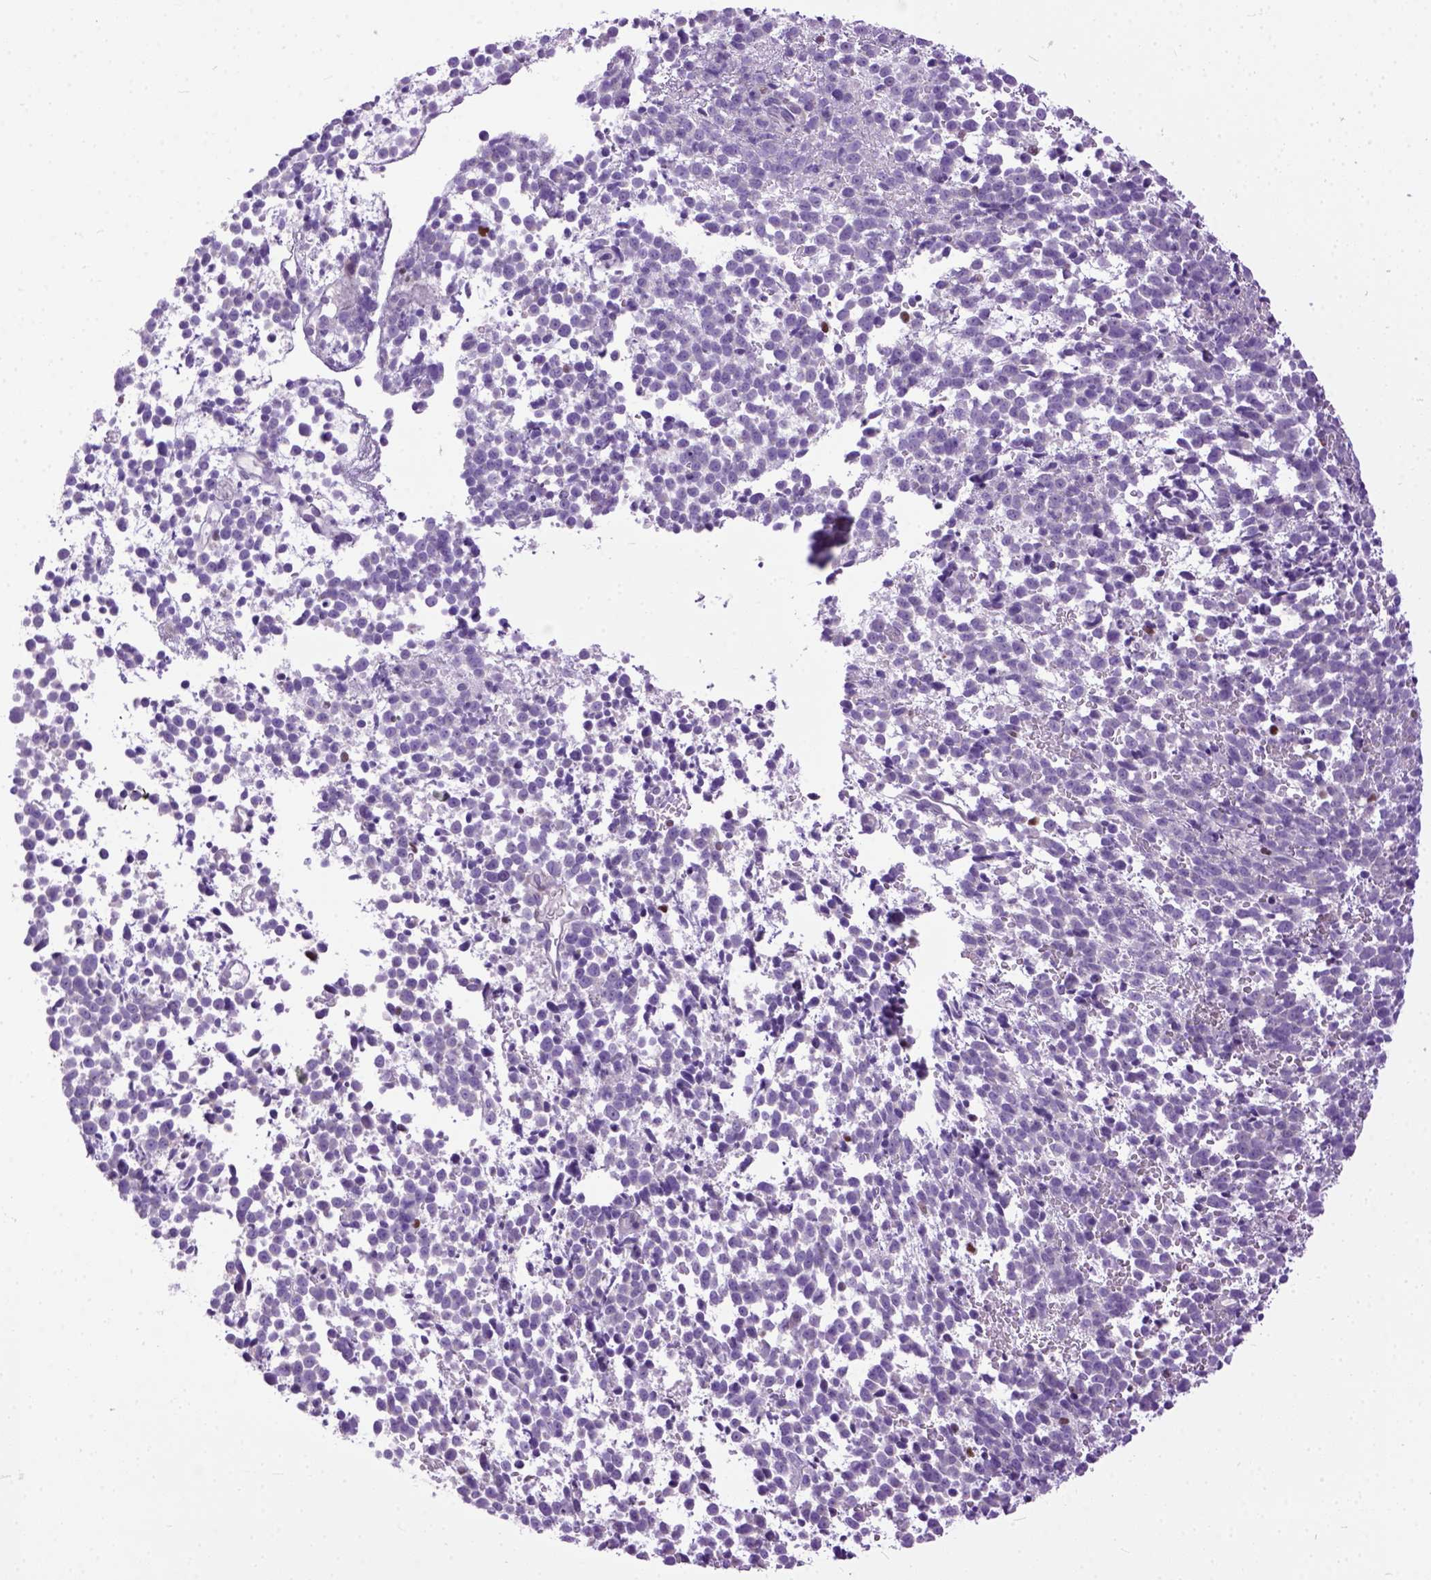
{"staining": {"intensity": "negative", "quantity": "none", "location": "none"}, "tissue": "melanoma", "cell_type": "Tumor cells", "image_type": "cancer", "snomed": [{"axis": "morphology", "description": "Malignant melanoma, NOS"}, {"axis": "topography", "description": "Skin"}], "caption": "Immunohistochemistry micrograph of neoplastic tissue: human melanoma stained with DAB (3,3'-diaminobenzidine) reveals no significant protein positivity in tumor cells.", "gene": "CRB1", "patient": {"sex": "female", "age": 70}}